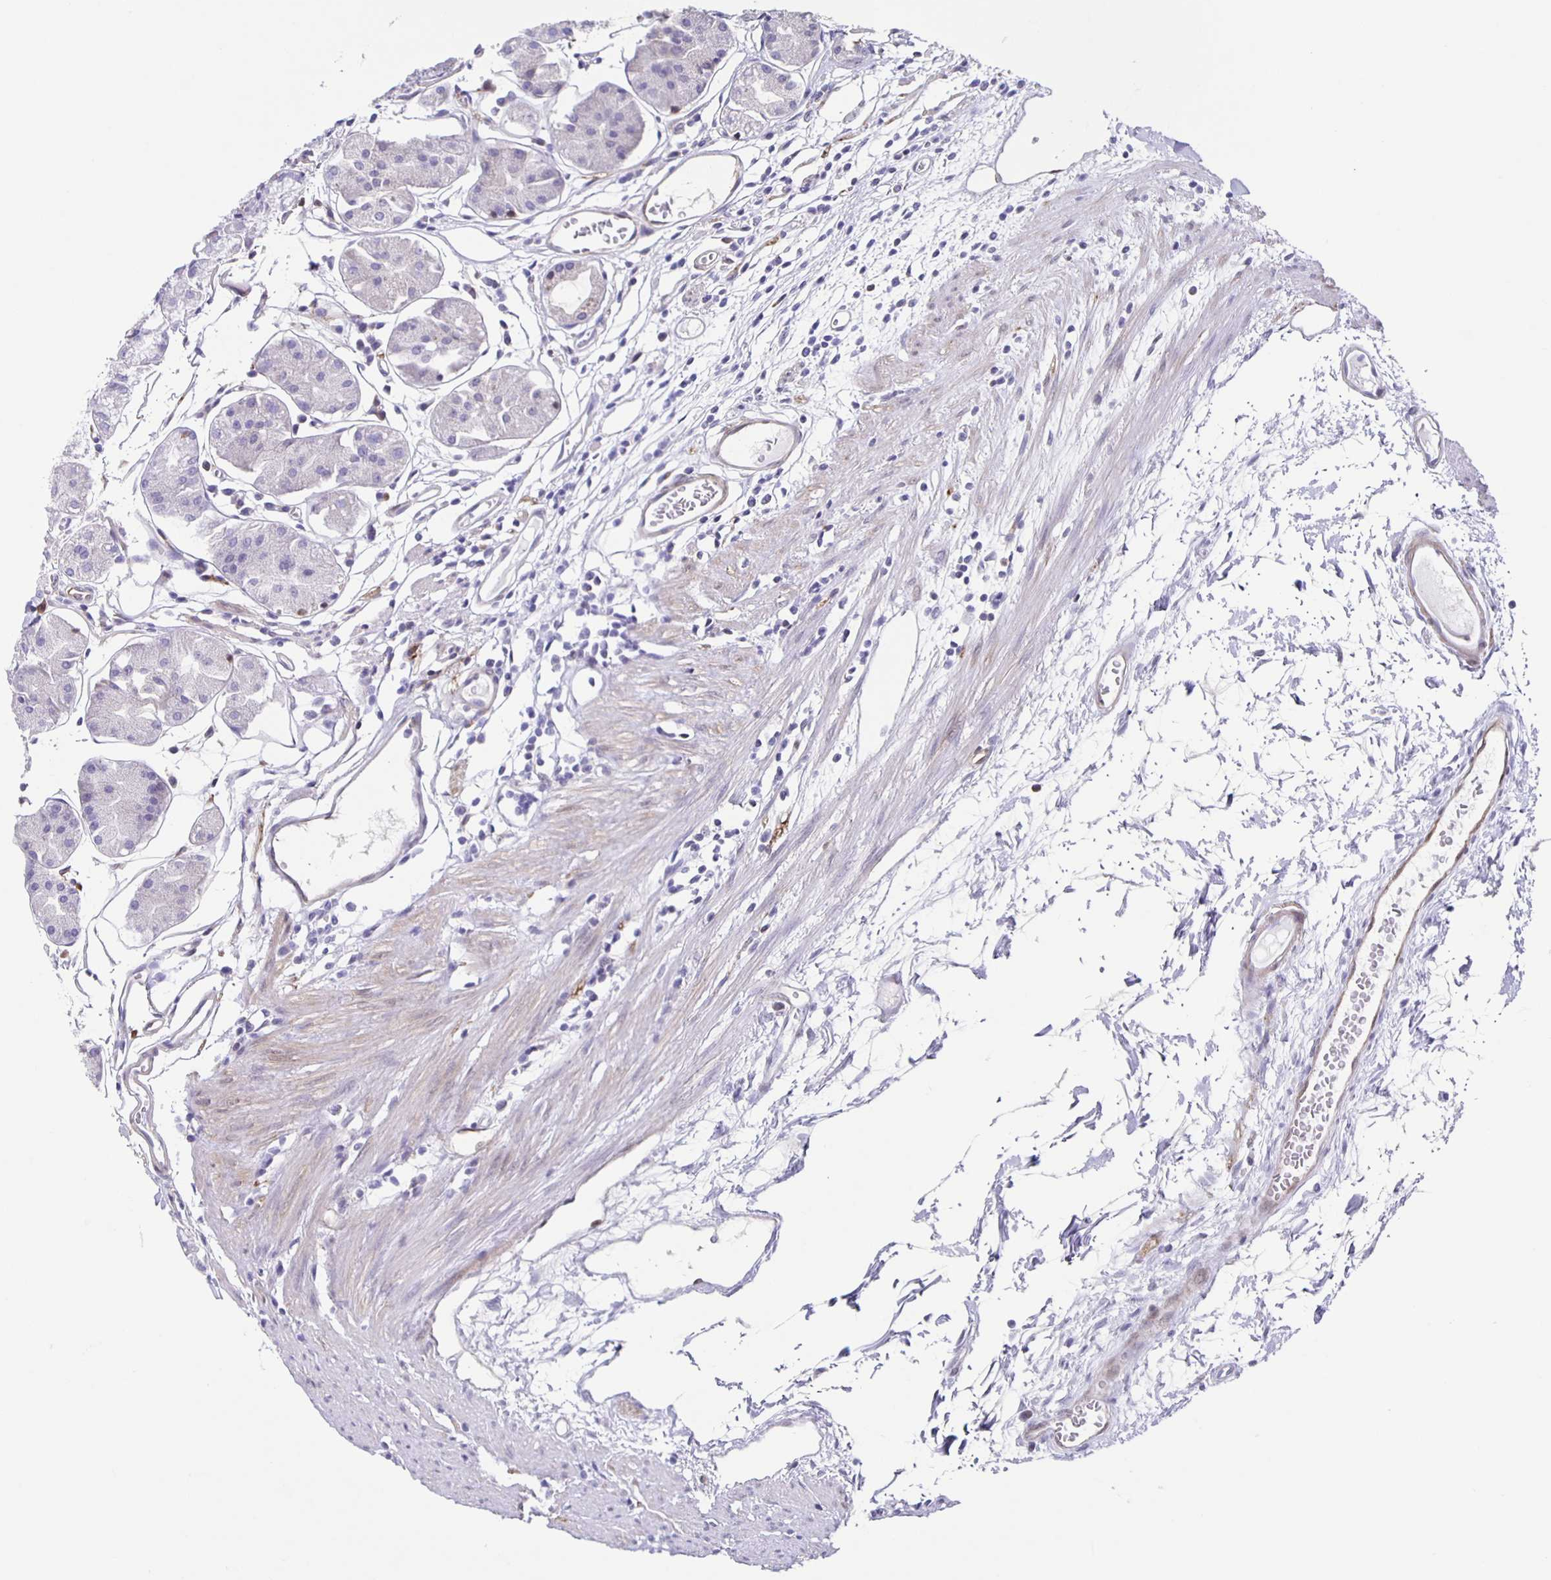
{"staining": {"intensity": "weak", "quantity": "<25%", "location": "cytoplasmic/membranous,nuclear"}, "tissue": "stomach", "cell_type": "Glandular cells", "image_type": "normal", "snomed": [{"axis": "morphology", "description": "Normal tissue, NOS"}, {"axis": "topography", "description": "Stomach"}], "caption": "This is an immunohistochemistry (IHC) image of normal human stomach. There is no positivity in glandular cells.", "gene": "TPPP", "patient": {"sex": "male", "age": 55}}